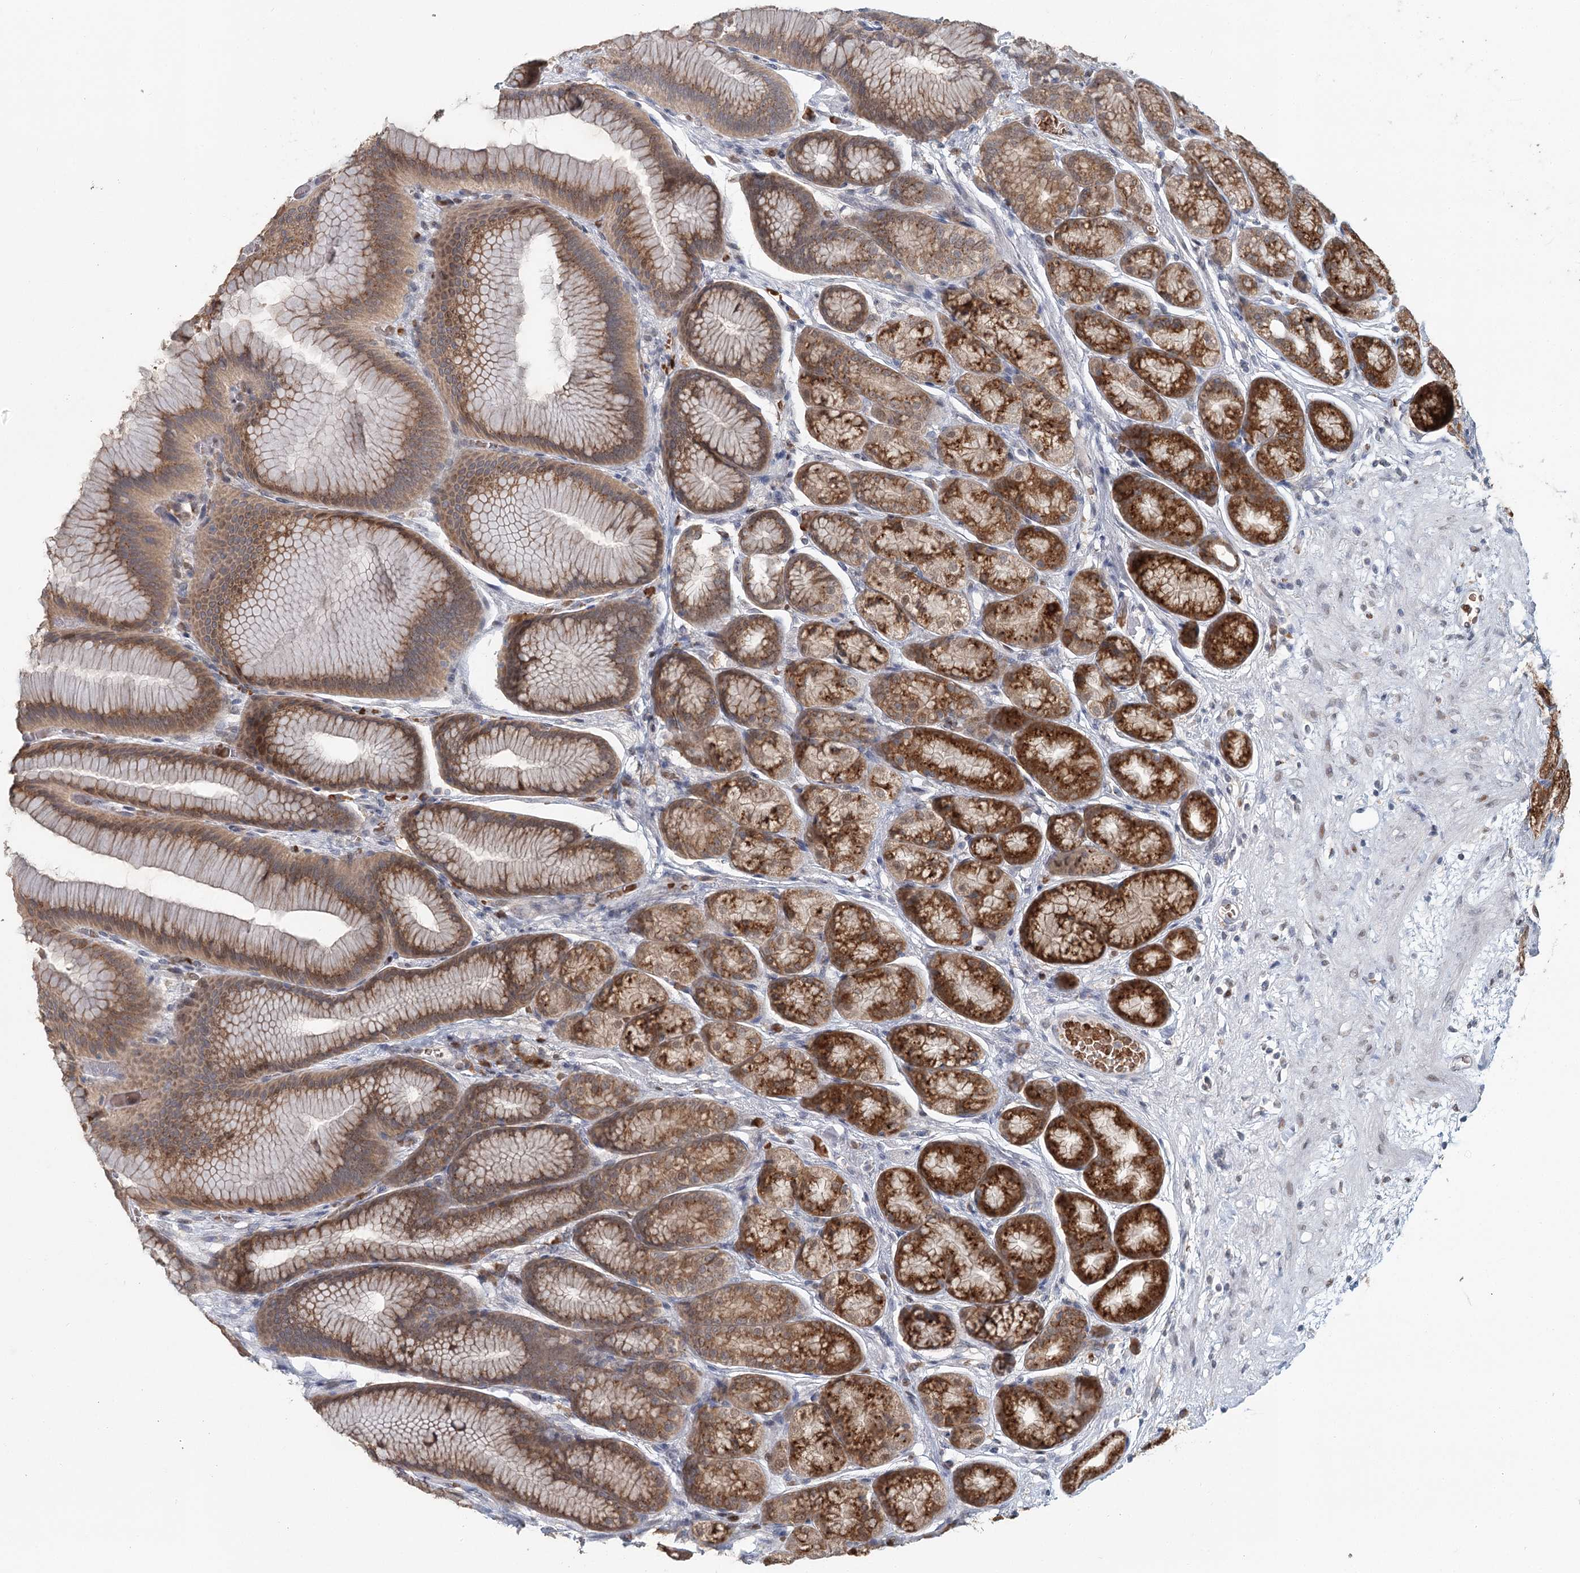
{"staining": {"intensity": "moderate", "quantity": ">75%", "location": "cytoplasmic/membranous"}, "tissue": "stomach", "cell_type": "Glandular cells", "image_type": "normal", "snomed": [{"axis": "morphology", "description": "Normal tissue, NOS"}, {"axis": "morphology", "description": "Adenocarcinoma, NOS"}, {"axis": "morphology", "description": "Adenocarcinoma, High grade"}, {"axis": "topography", "description": "Stomach, upper"}, {"axis": "topography", "description": "Stomach"}], "caption": "Immunohistochemistry of unremarkable human stomach reveals medium levels of moderate cytoplasmic/membranous expression in approximately >75% of glandular cells.", "gene": "ADK", "patient": {"sex": "female", "age": 65}}